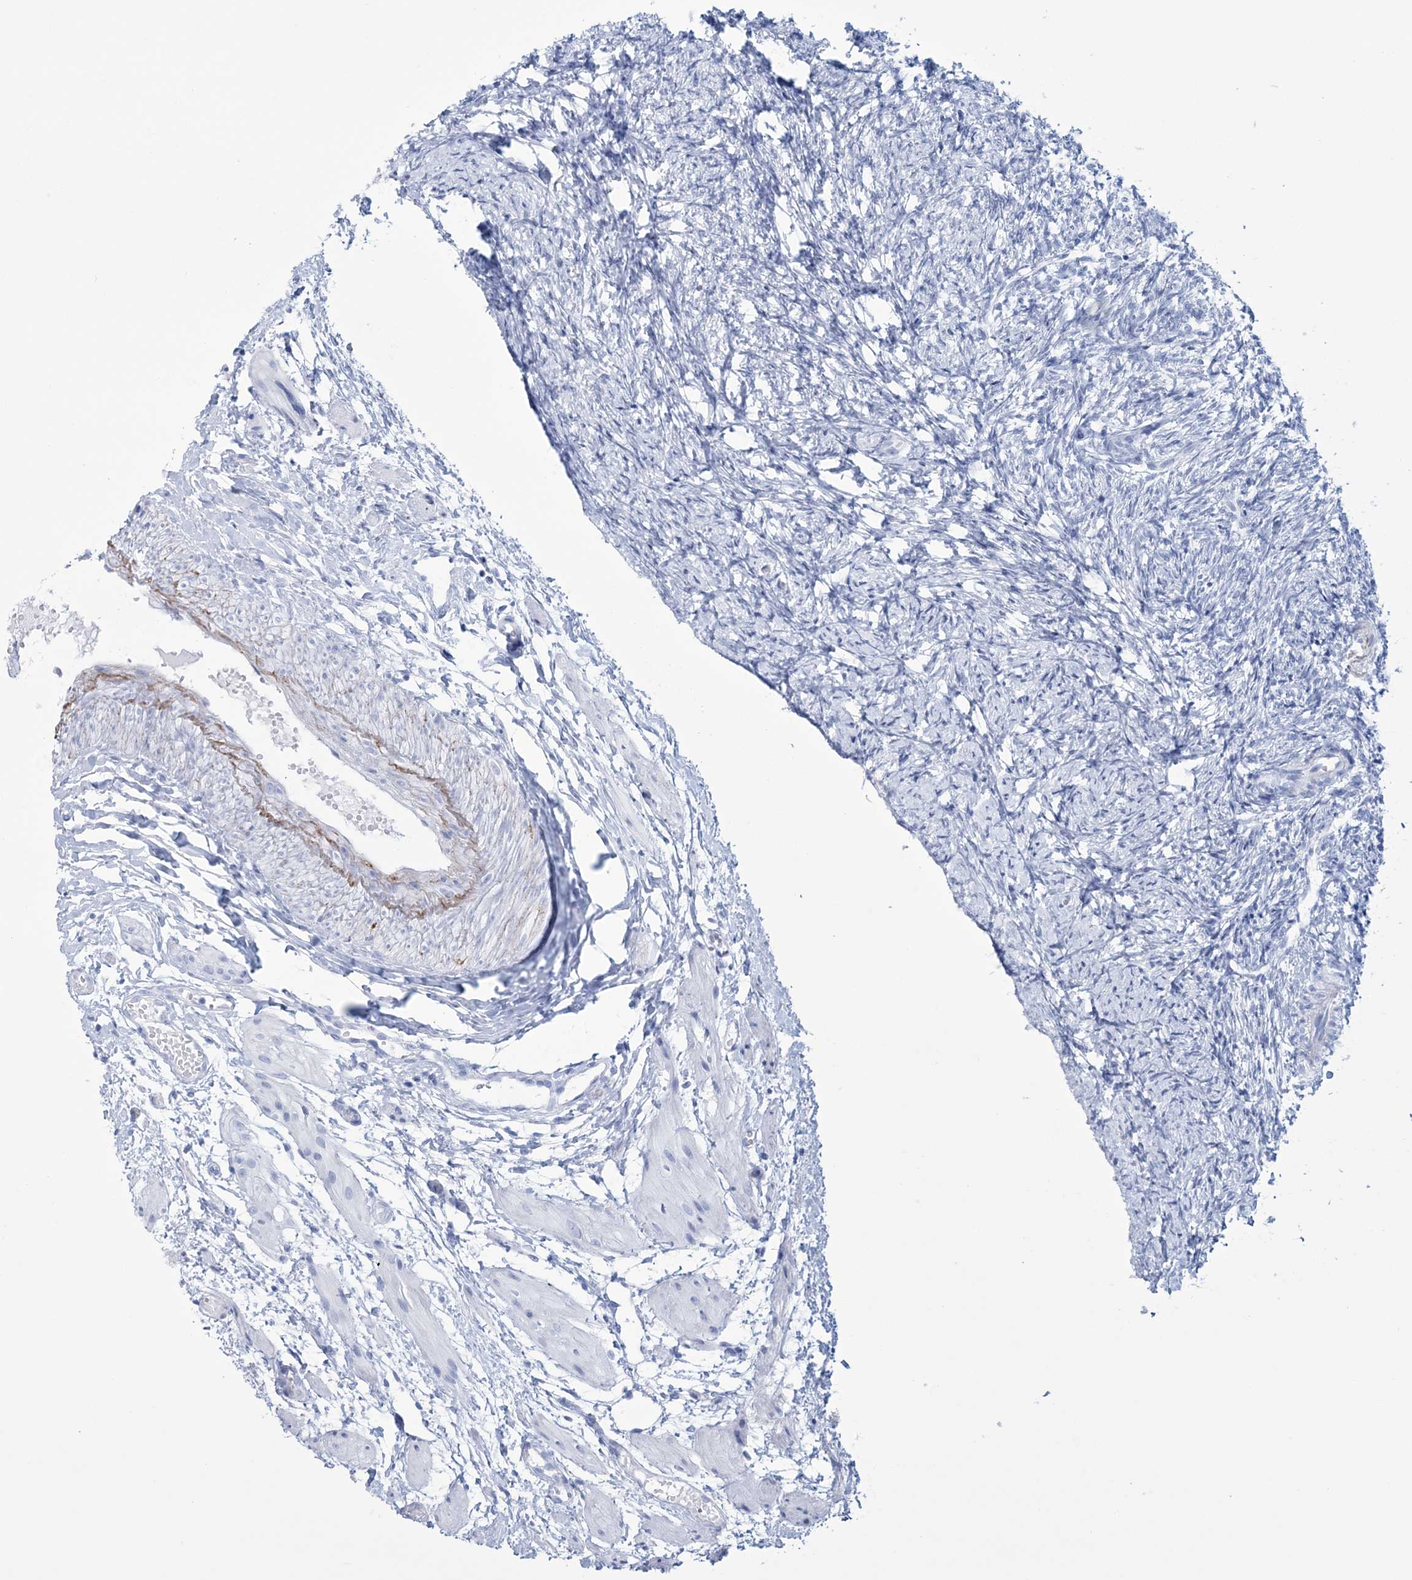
{"staining": {"intensity": "negative", "quantity": "none", "location": "none"}, "tissue": "ovary", "cell_type": "Follicle cells", "image_type": "normal", "snomed": [{"axis": "morphology", "description": "Normal tissue, NOS"}, {"axis": "topography", "description": "Ovary"}], "caption": "Micrograph shows no protein staining in follicle cells of benign ovary. (Stains: DAB immunohistochemistry (IHC) with hematoxylin counter stain, Microscopy: brightfield microscopy at high magnification).", "gene": "DPCD", "patient": {"sex": "female", "age": 41}}